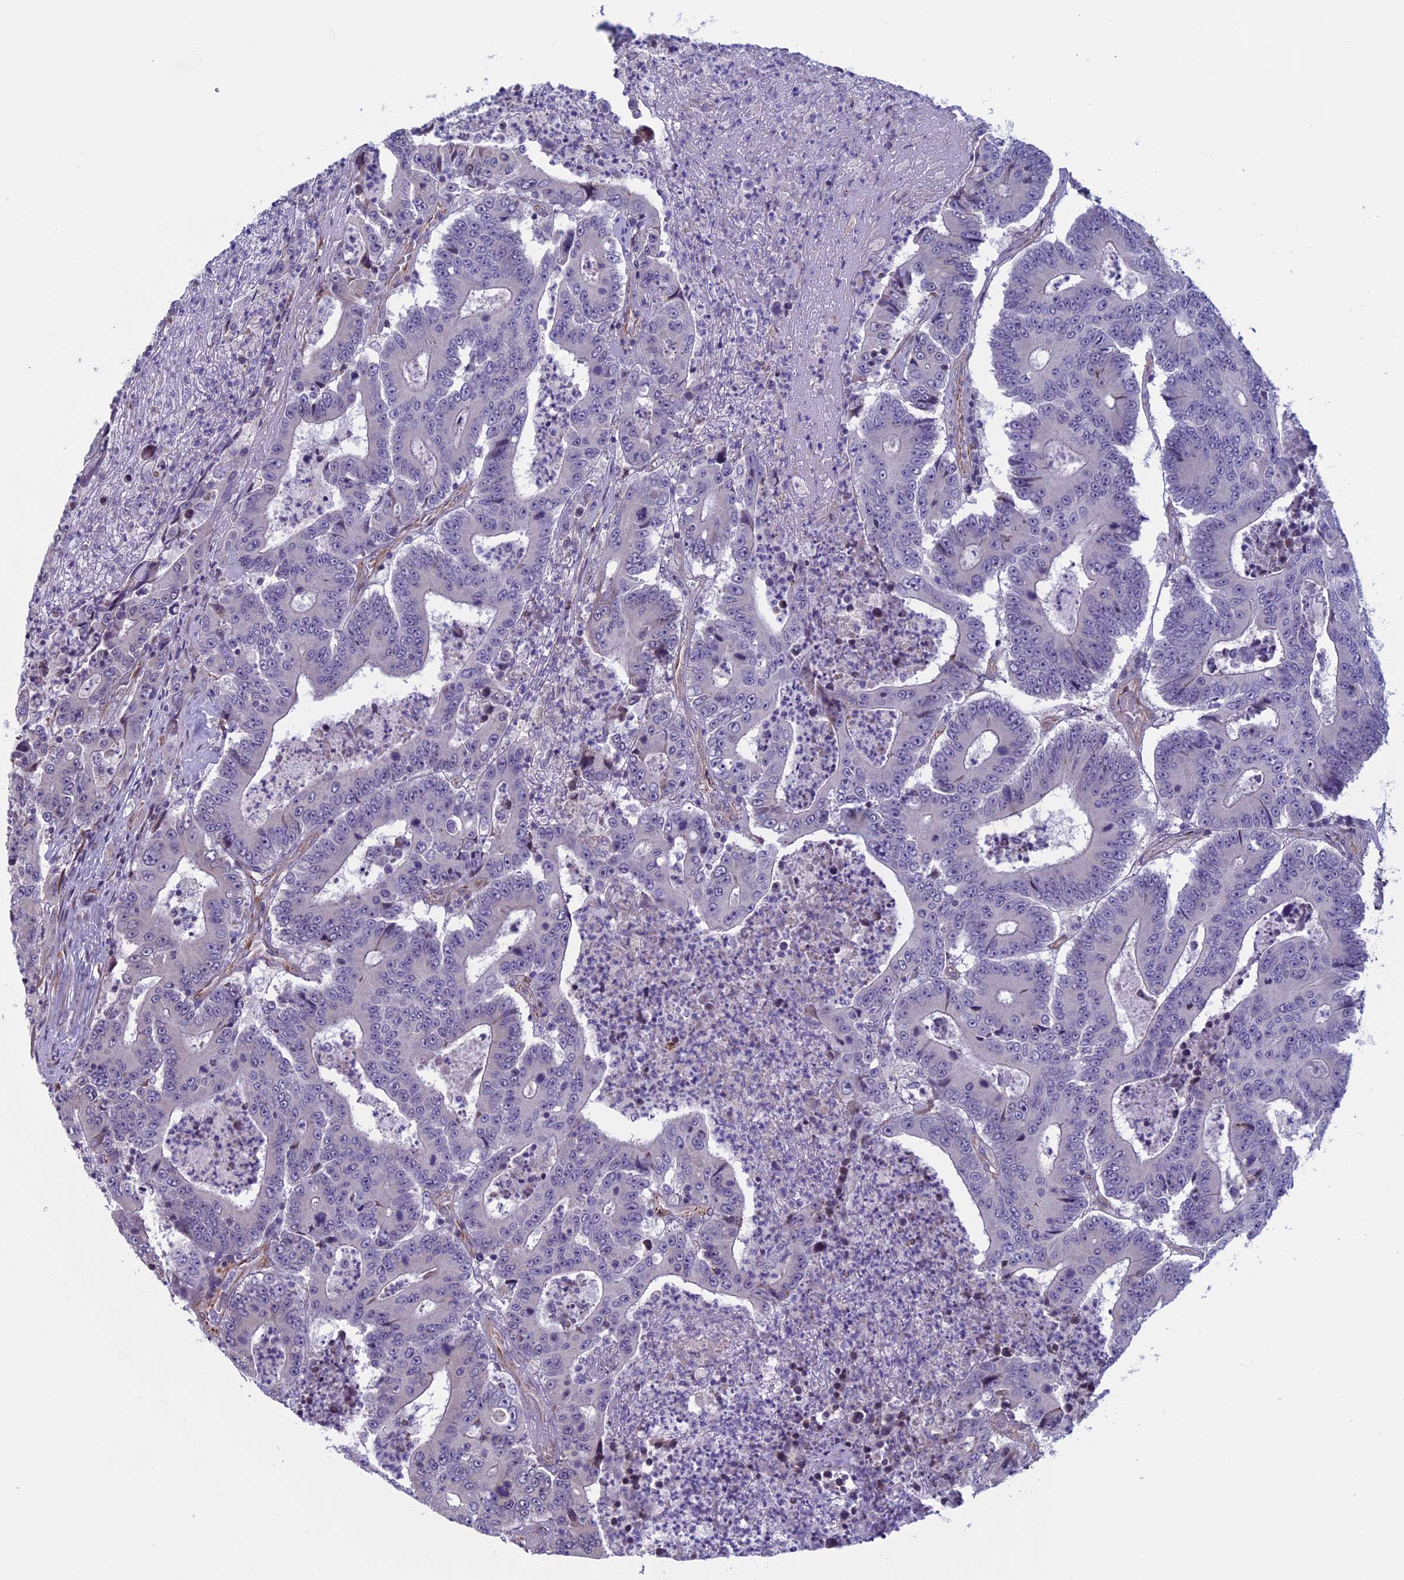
{"staining": {"intensity": "negative", "quantity": "none", "location": "none"}, "tissue": "colorectal cancer", "cell_type": "Tumor cells", "image_type": "cancer", "snomed": [{"axis": "morphology", "description": "Adenocarcinoma, NOS"}, {"axis": "topography", "description": "Colon"}], "caption": "Photomicrograph shows no protein expression in tumor cells of colorectal cancer tissue.", "gene": "BCL2L10", "patient": {"sex": "male", "age": 83}}